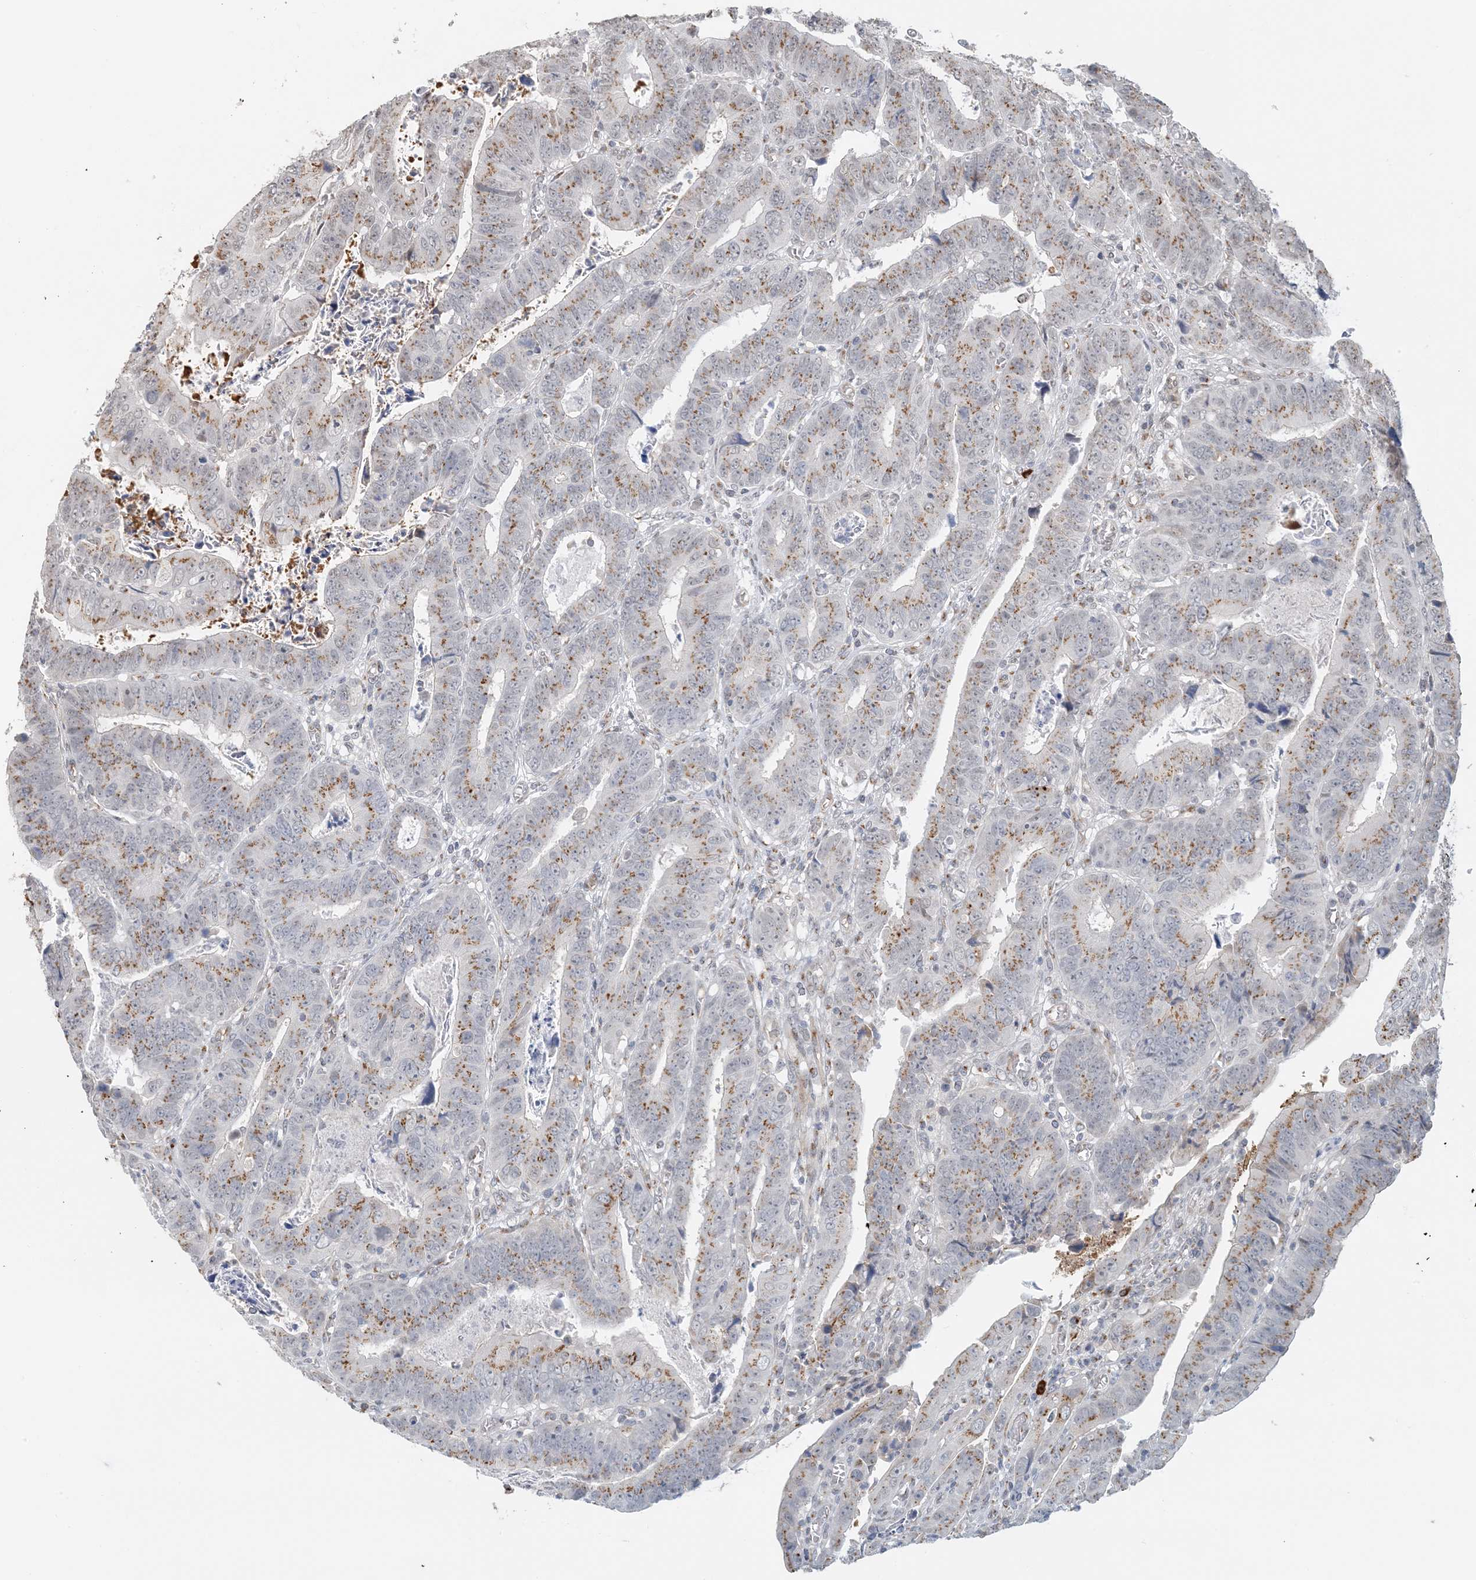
{"staining": {"intensity": "moderate", "quantity": ">75%", "location": "cytoplasmic/membranous"}, "tissue": "colorectal cancer", "cell_type": "Tumor cells", "image_type": "cancer", "snomed": [{"axis": "morphology", "description": "Normal tissue, NOS"}, {"axis": "morphology", "description": "Adenocarcinoma, NOS"}, {"axis": "topography", "description": "Rectum"}], "caption": "Colorectal cancer (adenocarcinoma) was stained to show a protein in brown. There is medium levels of moderate cytoplasmic/membranous staining in approximately >75% of tumor cells.", "gene": "ZCCHC4", "patient": {"sex": "female", "age": 65}}